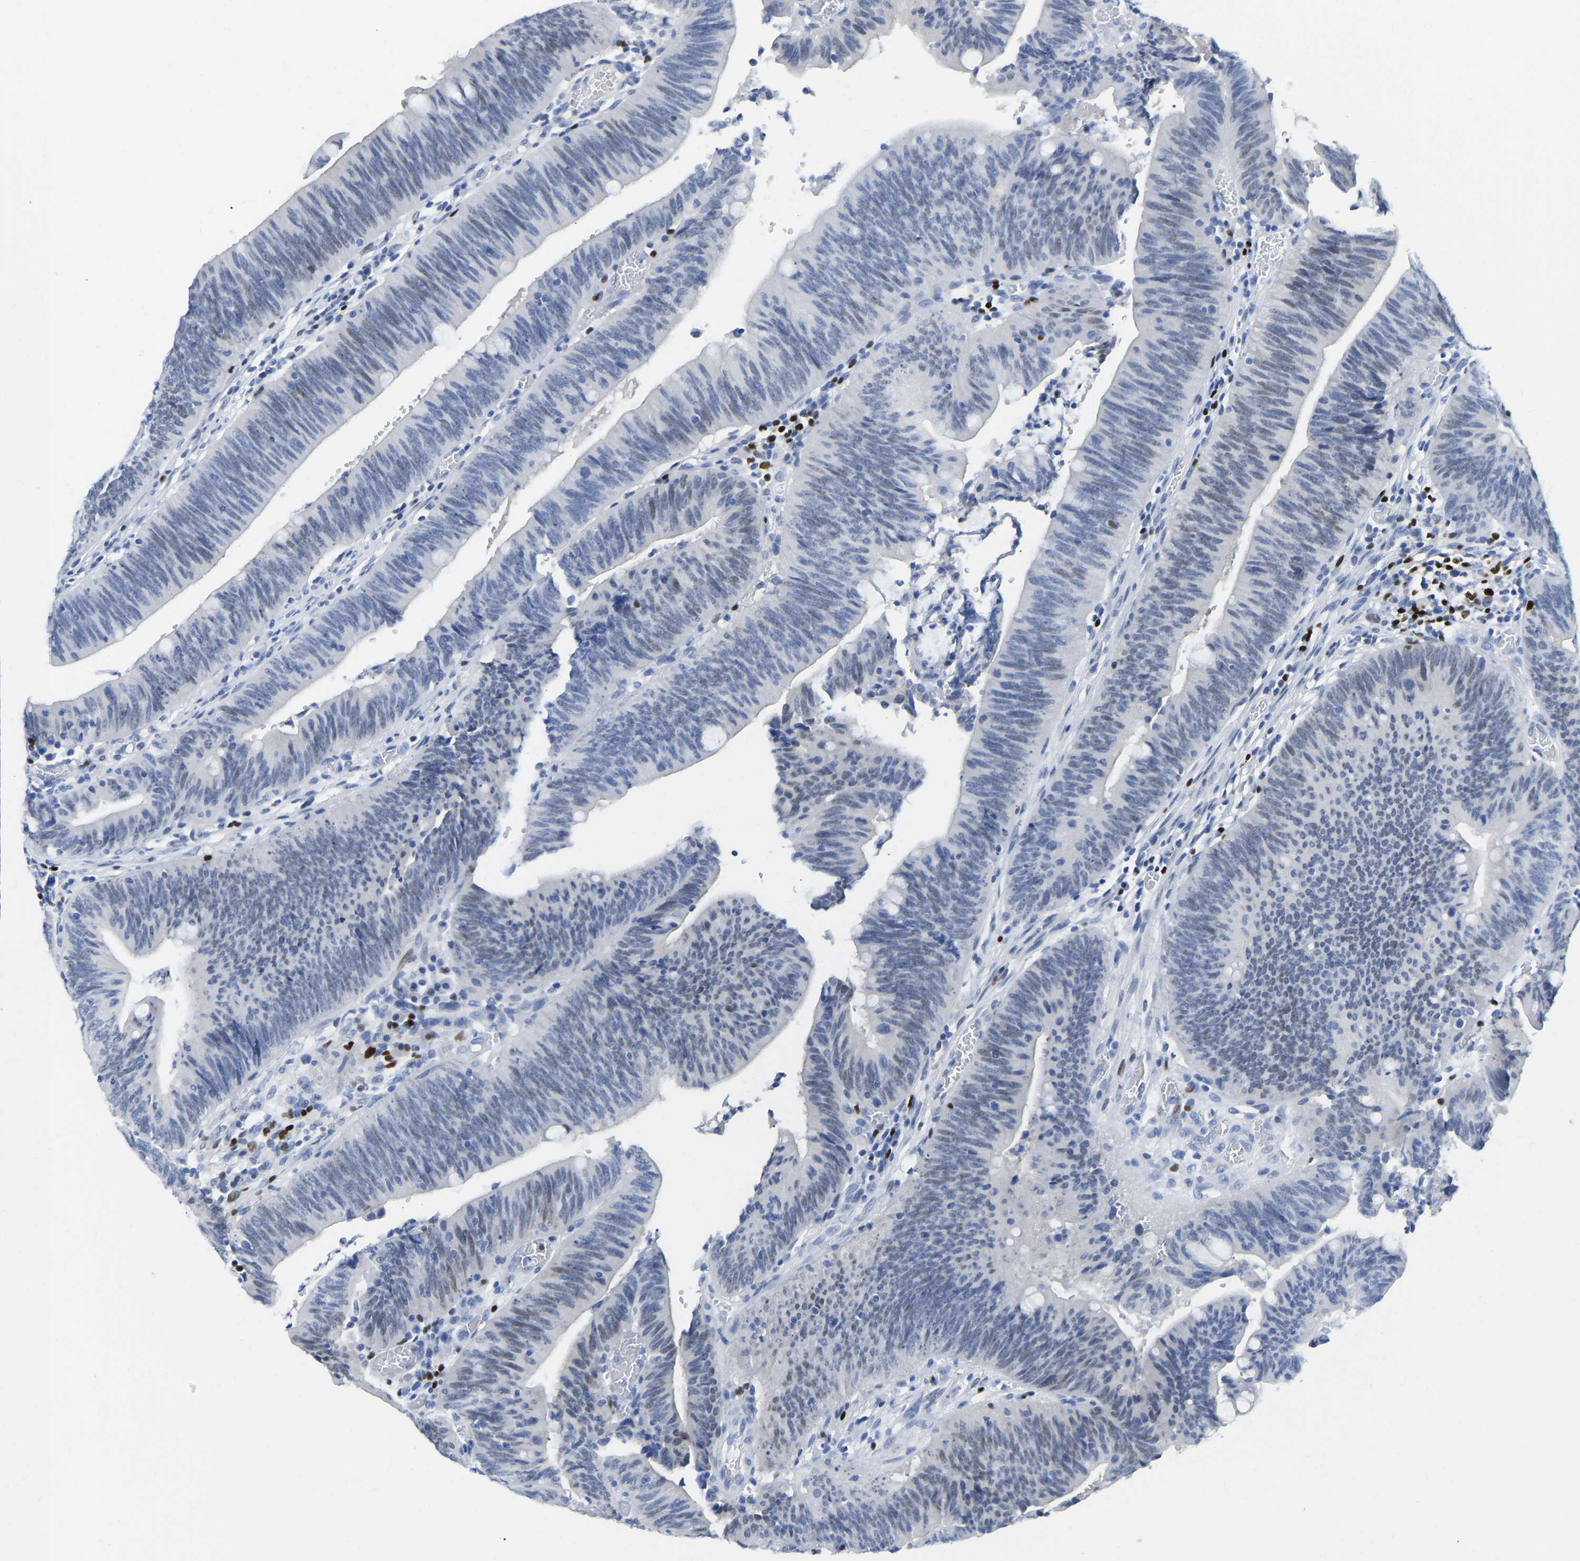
{"staining": {"intensity": "weak", "quantity": "<25%", "location": "nuclear"}, "tissue": "colorectal cancer", "cell_type": "Tumor cells", "image_type": "cancer", "snomed": [{"axis": "morphology", "description": "Normal tissue, NOS"}, {"axis": "morphology", "description": "Adenocarcinoma, NOS"}, {"axis": "topography", "description": "Rectum"}], "caption": "Immunohistochemistry (IHC) micrograph of human colorectal cancer stained for a protein (brown), which exhibits no expression in tumor cells.", "gene": "TCF7", "patient": {"sex": "female", "age": 66}}